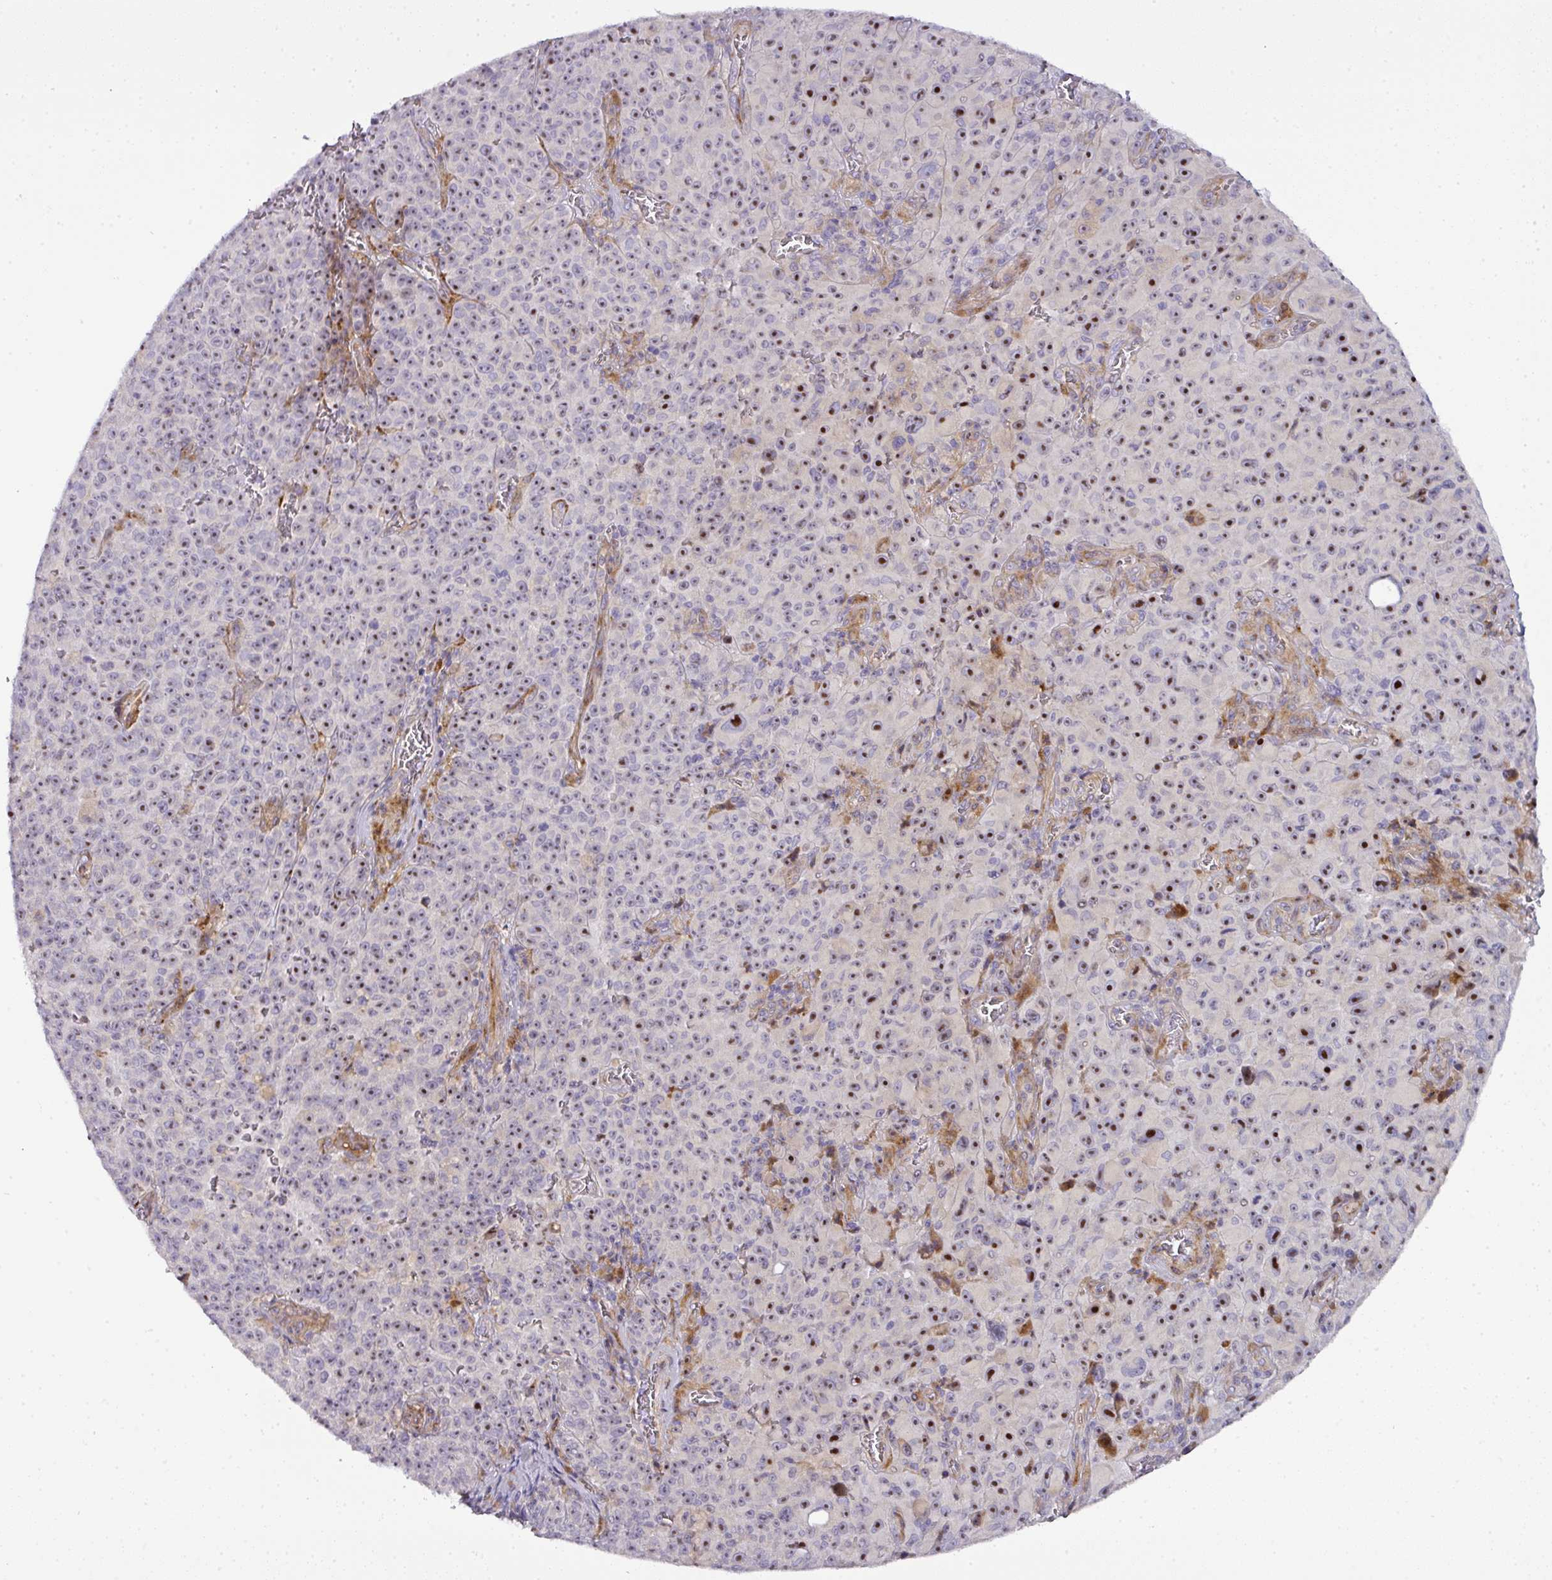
{"staining": {"intensity": "moderate", "quantity": ">75%", "location": "nuclear"}, "tissue": "melanoma", "cell_type": "Tumor cells", "image_type": "cancer", "snomed": [{"axis": "morphology", "description": "Malignant melanoma, NOS"}, {"axis": "topography", "description": "Skin"}], "caption": "DAB (3,3'-diaminobenzidine) immunohistochemical staining of human melanoma exhibits moderate nuclear protein staining in approximately >75% of tumor cells.", "gene": "ATP6V1F", "patient": {"sex": "female", "age": 82}}